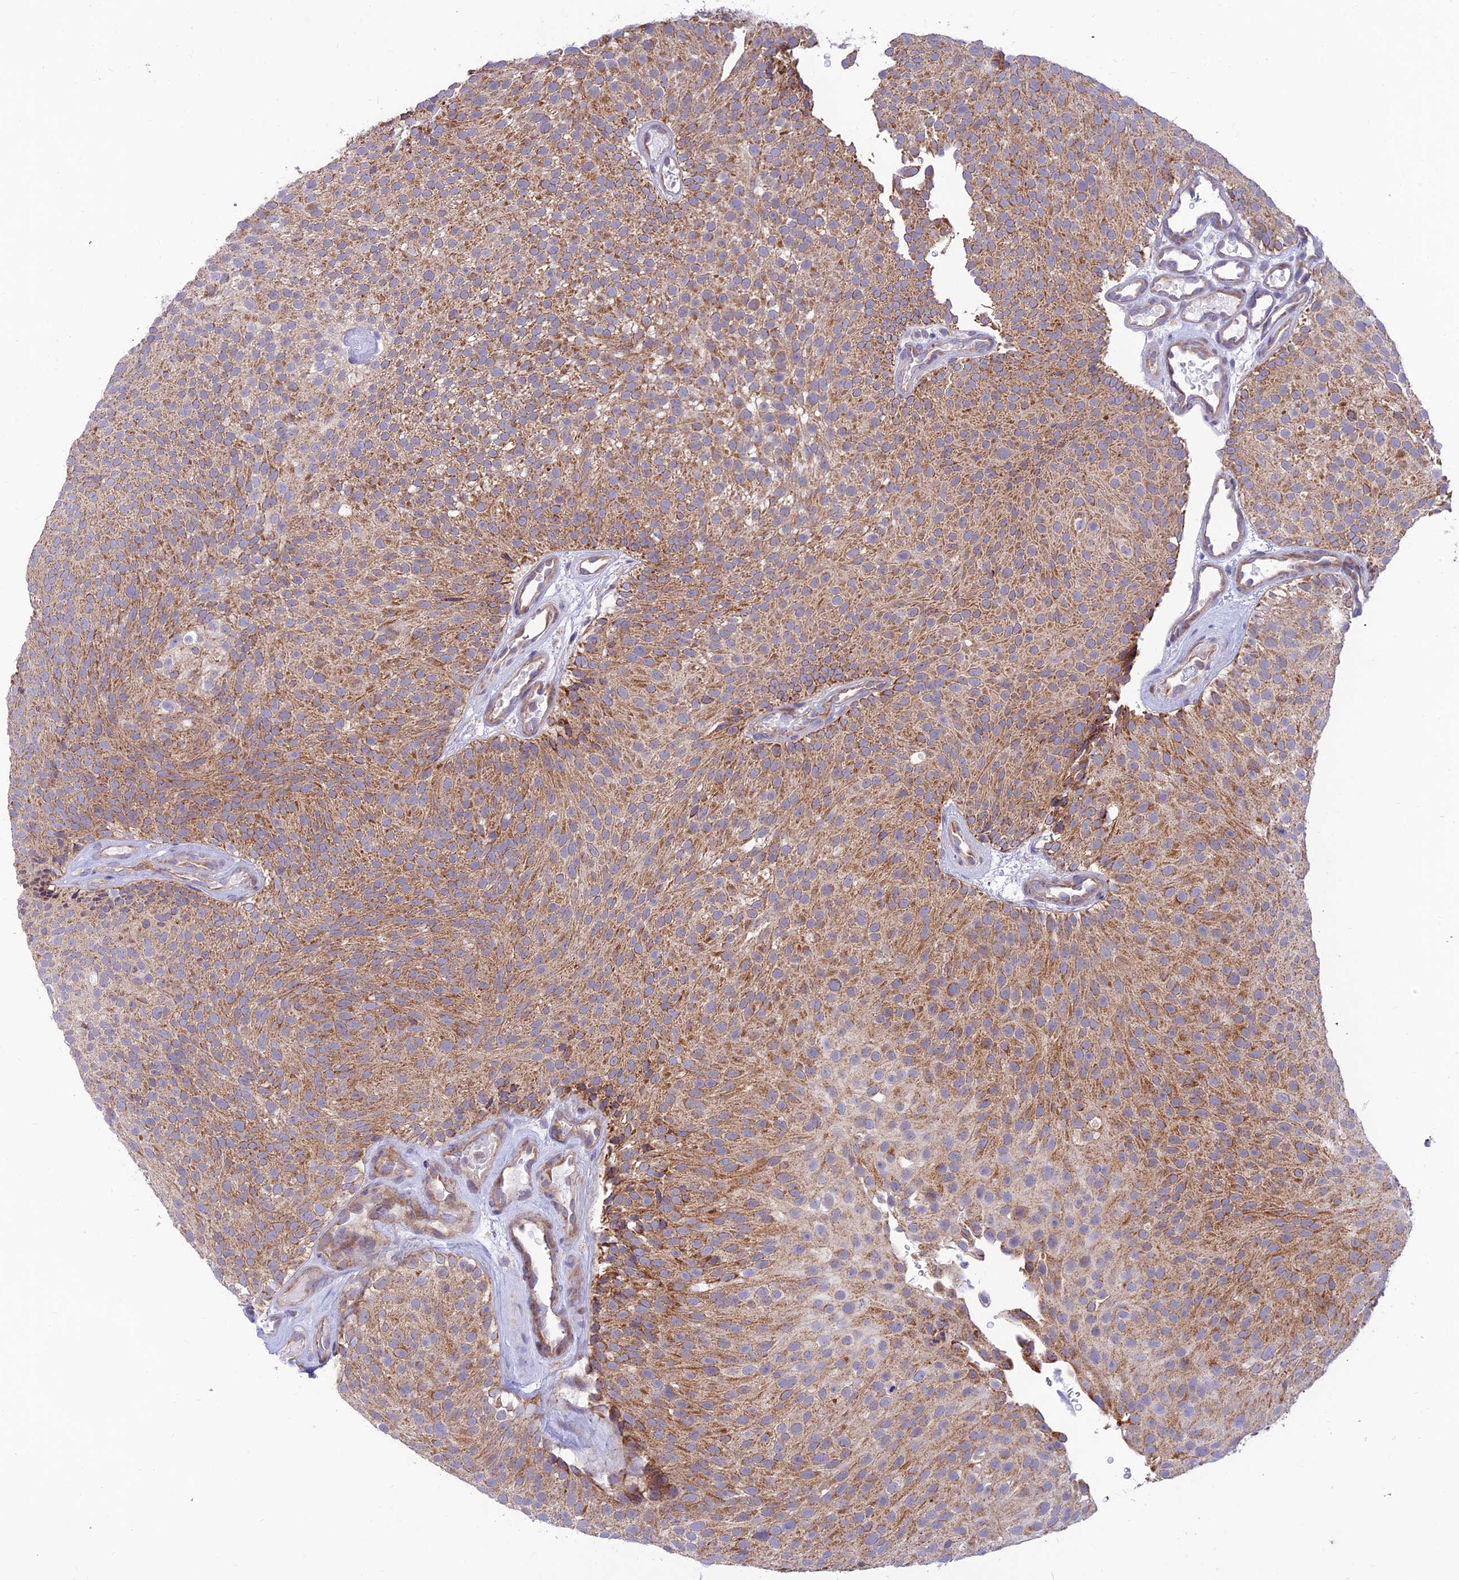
{"staining": {"intensity": "moderate", "quantity": ">75%", "location": "cytoplasmic/membranous"}, "tissue": "urothelial cancer", "cell_type": "Tumor cells", "image_type": "cancer", "snomed": [{"axis": "morphology", "description": "Urothelial carcinoma, Low grade"}, {"axis": "topography", "description": "Urinary bladder"}], "caption": "A histopathology image showing moderate cytoplasmic/membranous staining in about >75% of tumor cells in urothelial cancer, as visualized by brown immunohistochemical staining.", "gene": "FAM186B", "patient": {"sex": "male", "age": 78}}